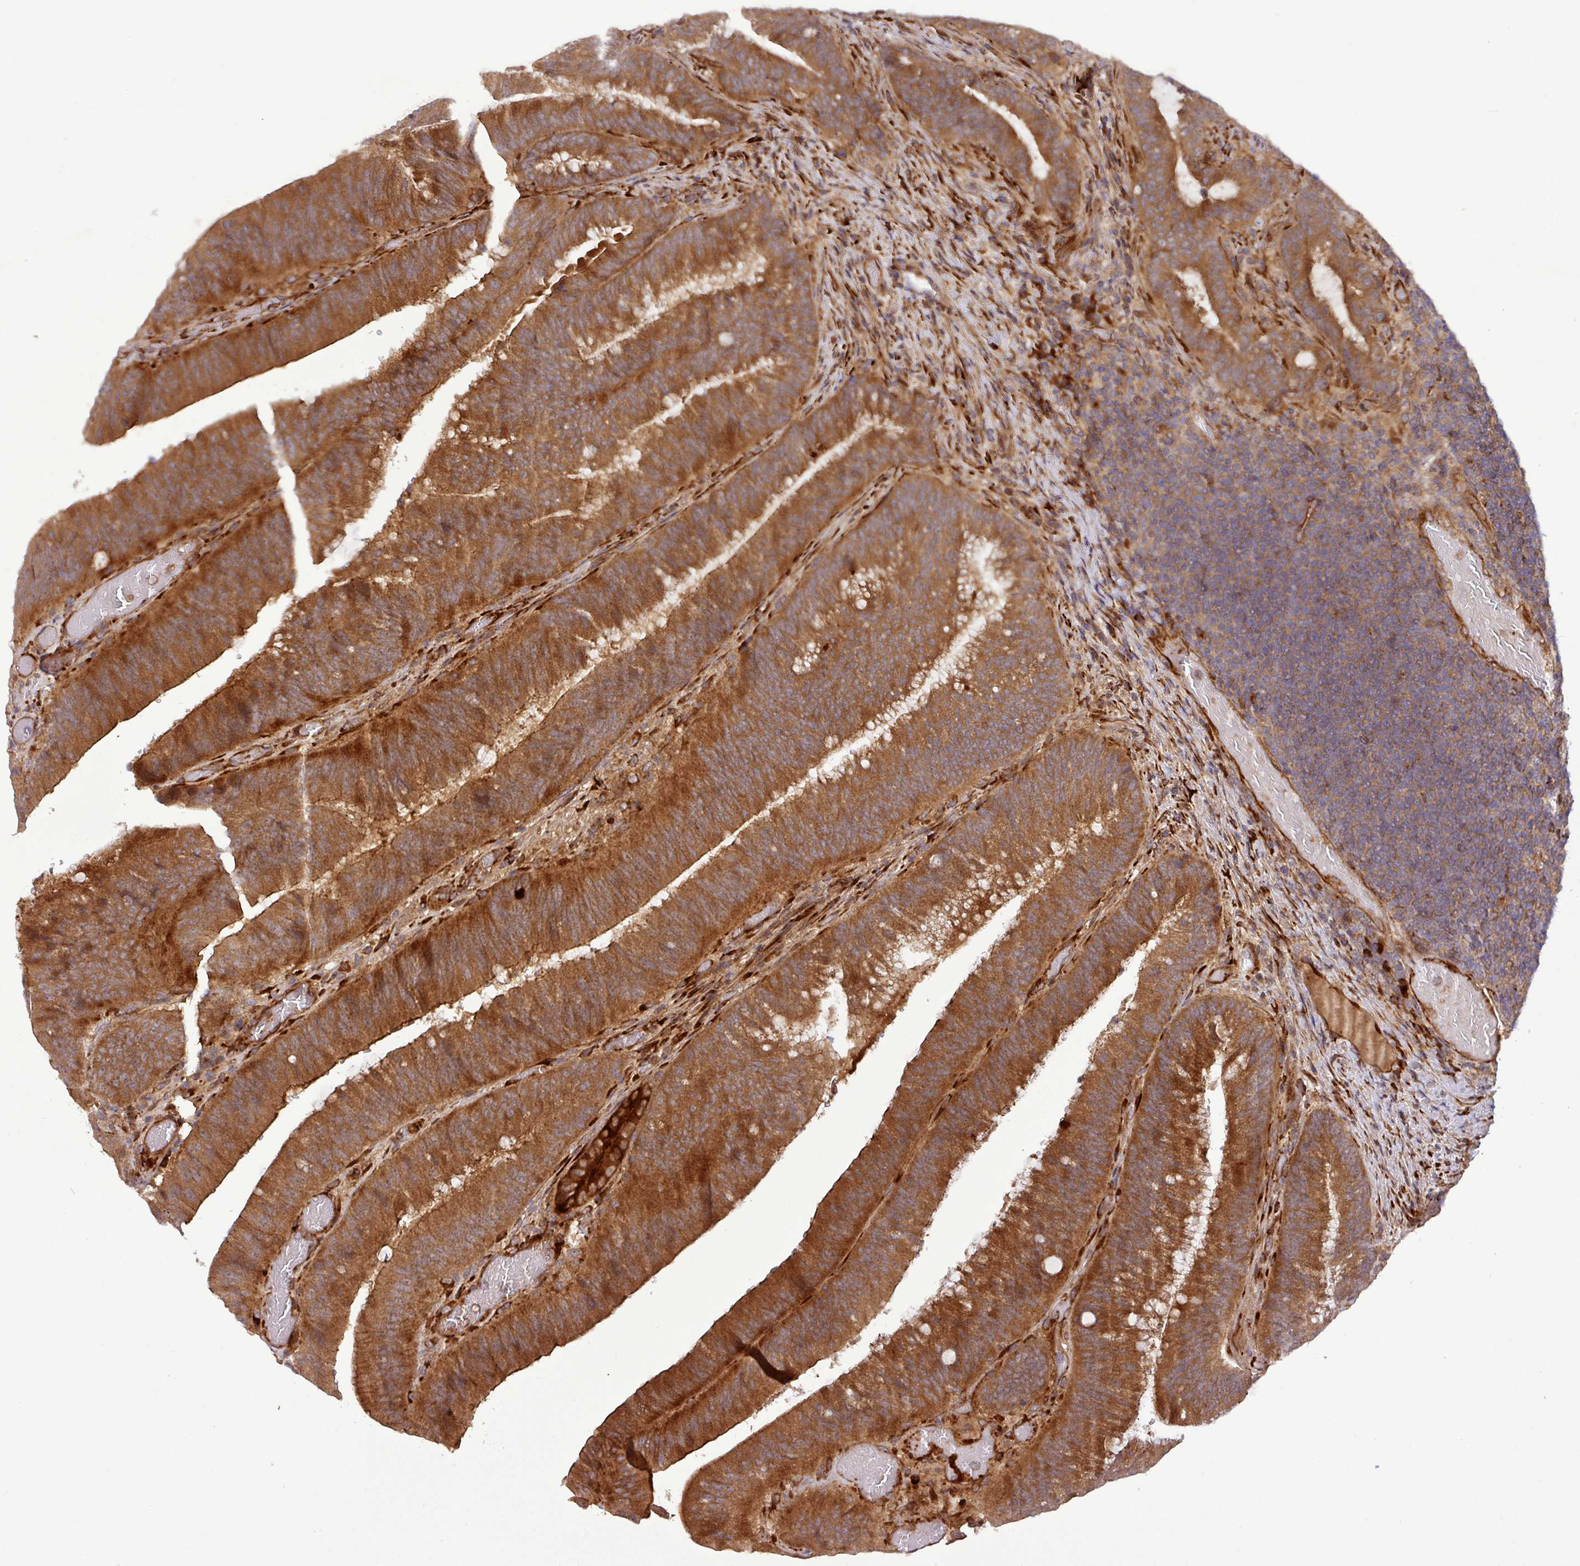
{"staining": {"intensity": "strong", "quantity": ">75%", "location": "cytoplasmic/membranous"}, "tissue": "colorectal cancer", "cell_type": "Tumor cells", "image_type": "cancer", "snomed": [{"axis": "morphology", "description": "Adenocarcinoma, NOS"}, {"axis": "topography", "description": "Colon"}], "caption": "Immunohistochemistry (DAB) staining of human colorectal cancer shows strong cytoplasmic/membranous protein expression in approximately >75% of tumor cells.", "gene": "ART1", "patient": {"sex": "female", "age": 43}}